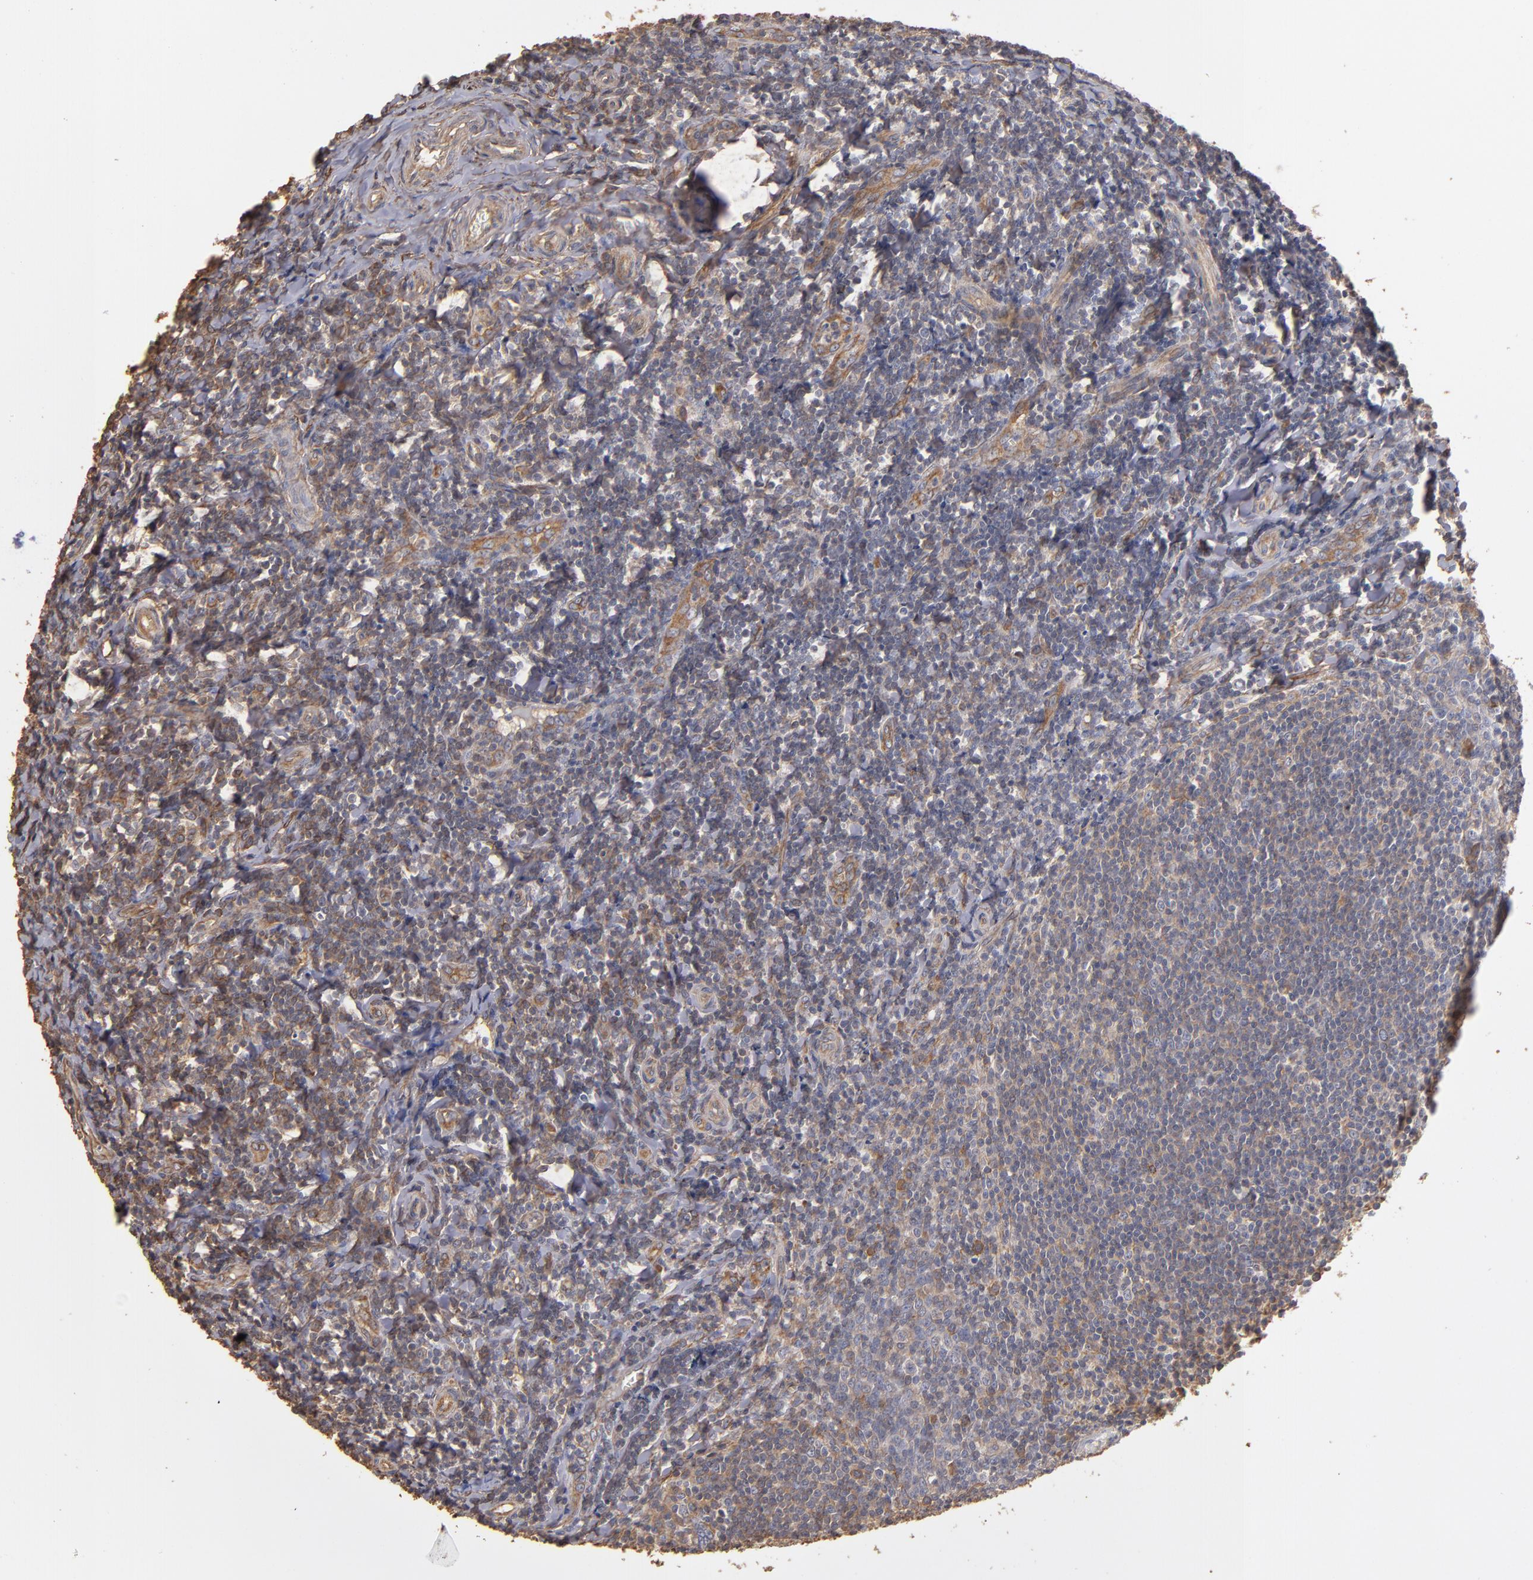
{"staining": {"intensity": "moderate", "quantity": "<25%", "location": "cytoplasmic/membranous"}, "tissue": "tonsil", "cell_type": "Non-germinal center cells", "image_type": "normal", "snomed": [{"axis": "morphology", "description": "Normal tissue, NOS"}, {"axis": "topography", "description": "Tonsil"}], "caption": "Immunohistochemical staining of benign human tonsil demonstrates low levels of moderate cytoplasmic/membranous expression in approximately <25% of non-germinal center cells. The protein is shown in brown color, while the nuclei are stained blue.", "gene": "DMD", "patient": {"sex": "male", "age": 20}}